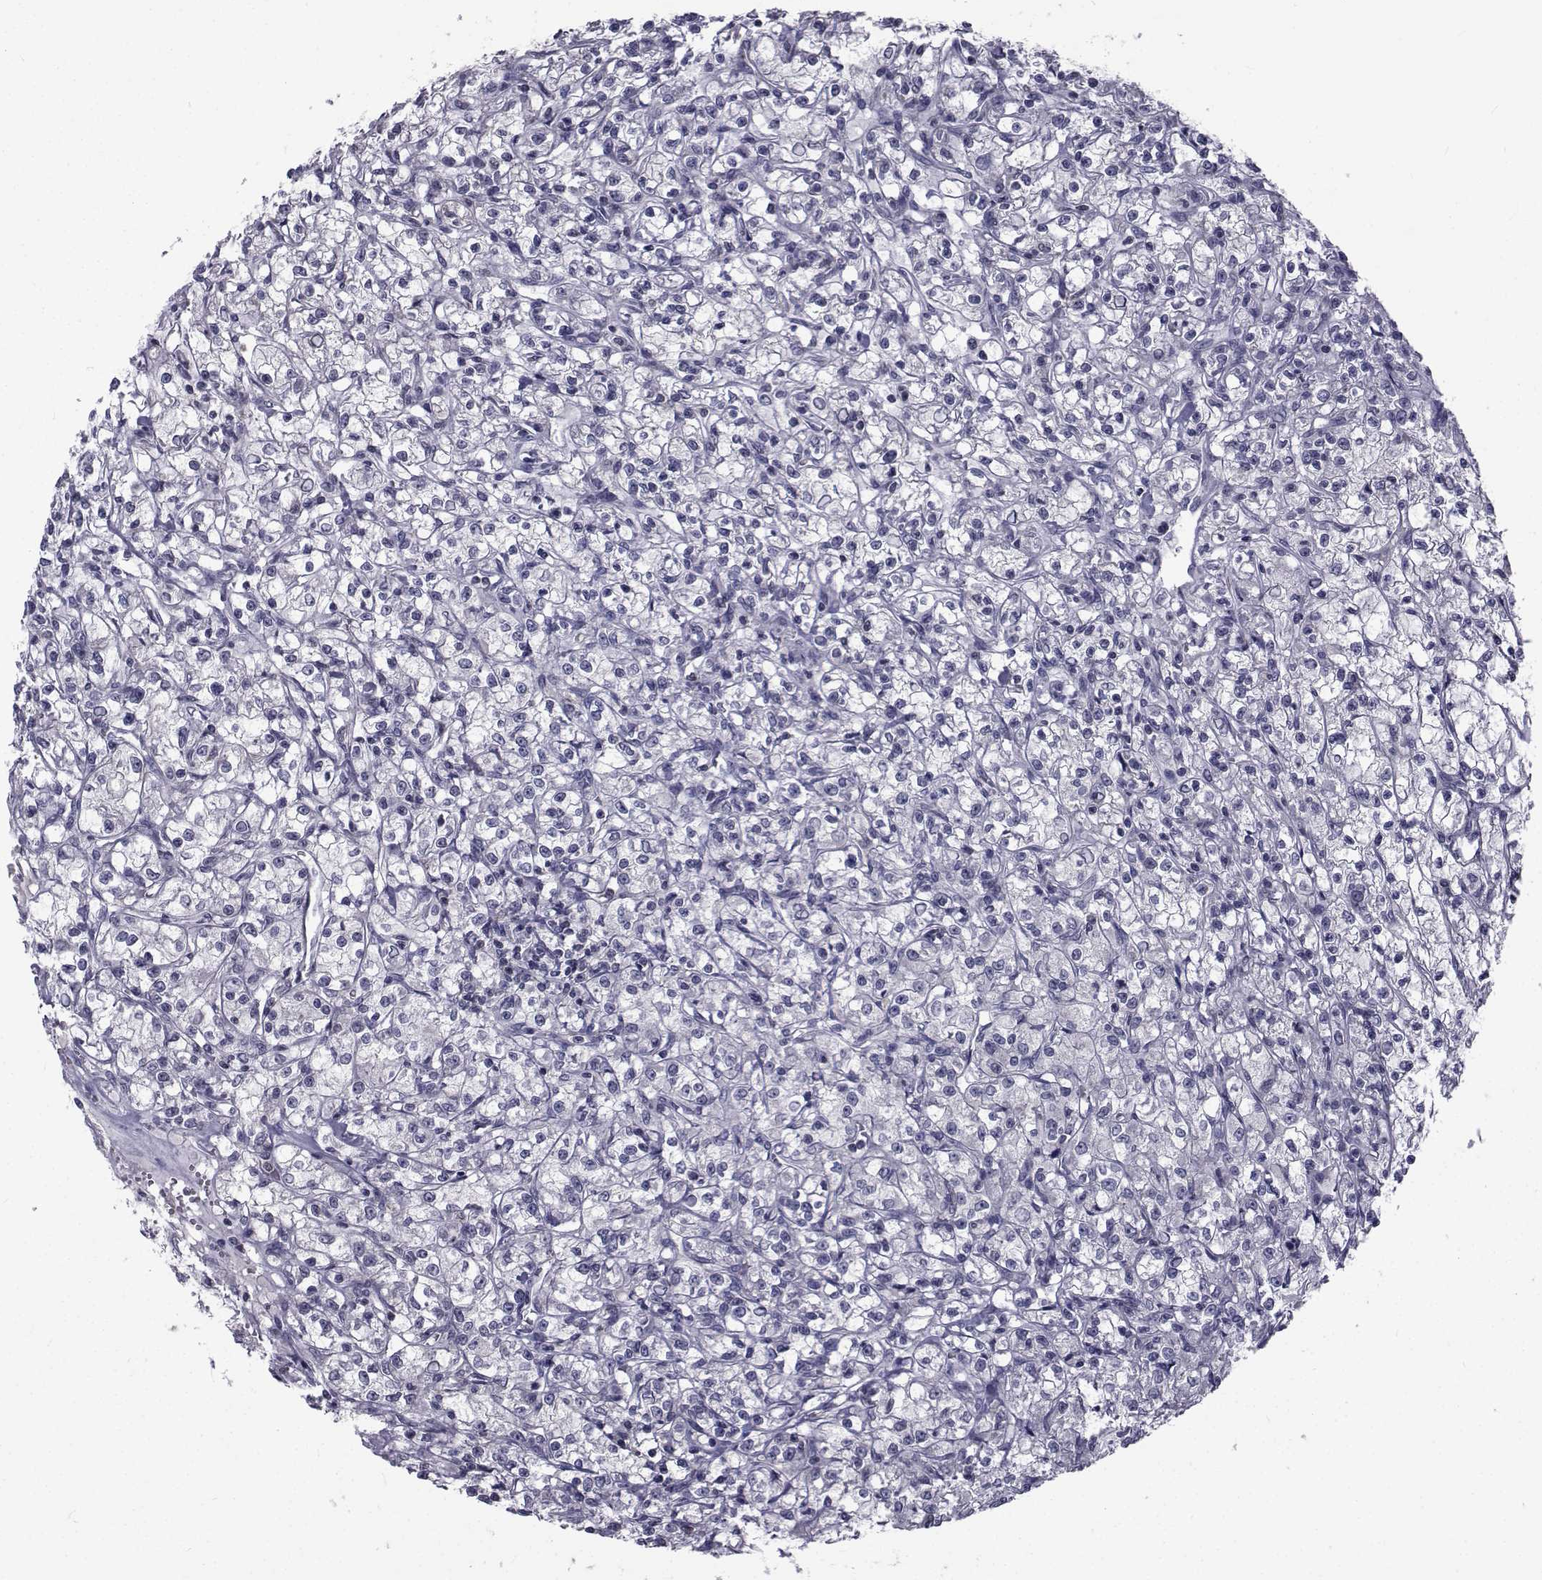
{"staining": {"intensity": "negative", "quantity": "none", "location": "none"}, "tissue": "renal cancer", "cell_type": "Tumor cells", "image_type": "cancer", "snomed": [{"axis": "morphology", "description": "Adenocarcinoma, NOS"}, {"axis": "topography", "description": "Kidney"}], "caption": "High power microscopy micrograph of an immunohistochemistry micrograph of adenocarcinoma (renal), revealing no significant expression in tumor cells.", "gene": "SLC30A10", "patient": {"sex": "female", "age": 59}}